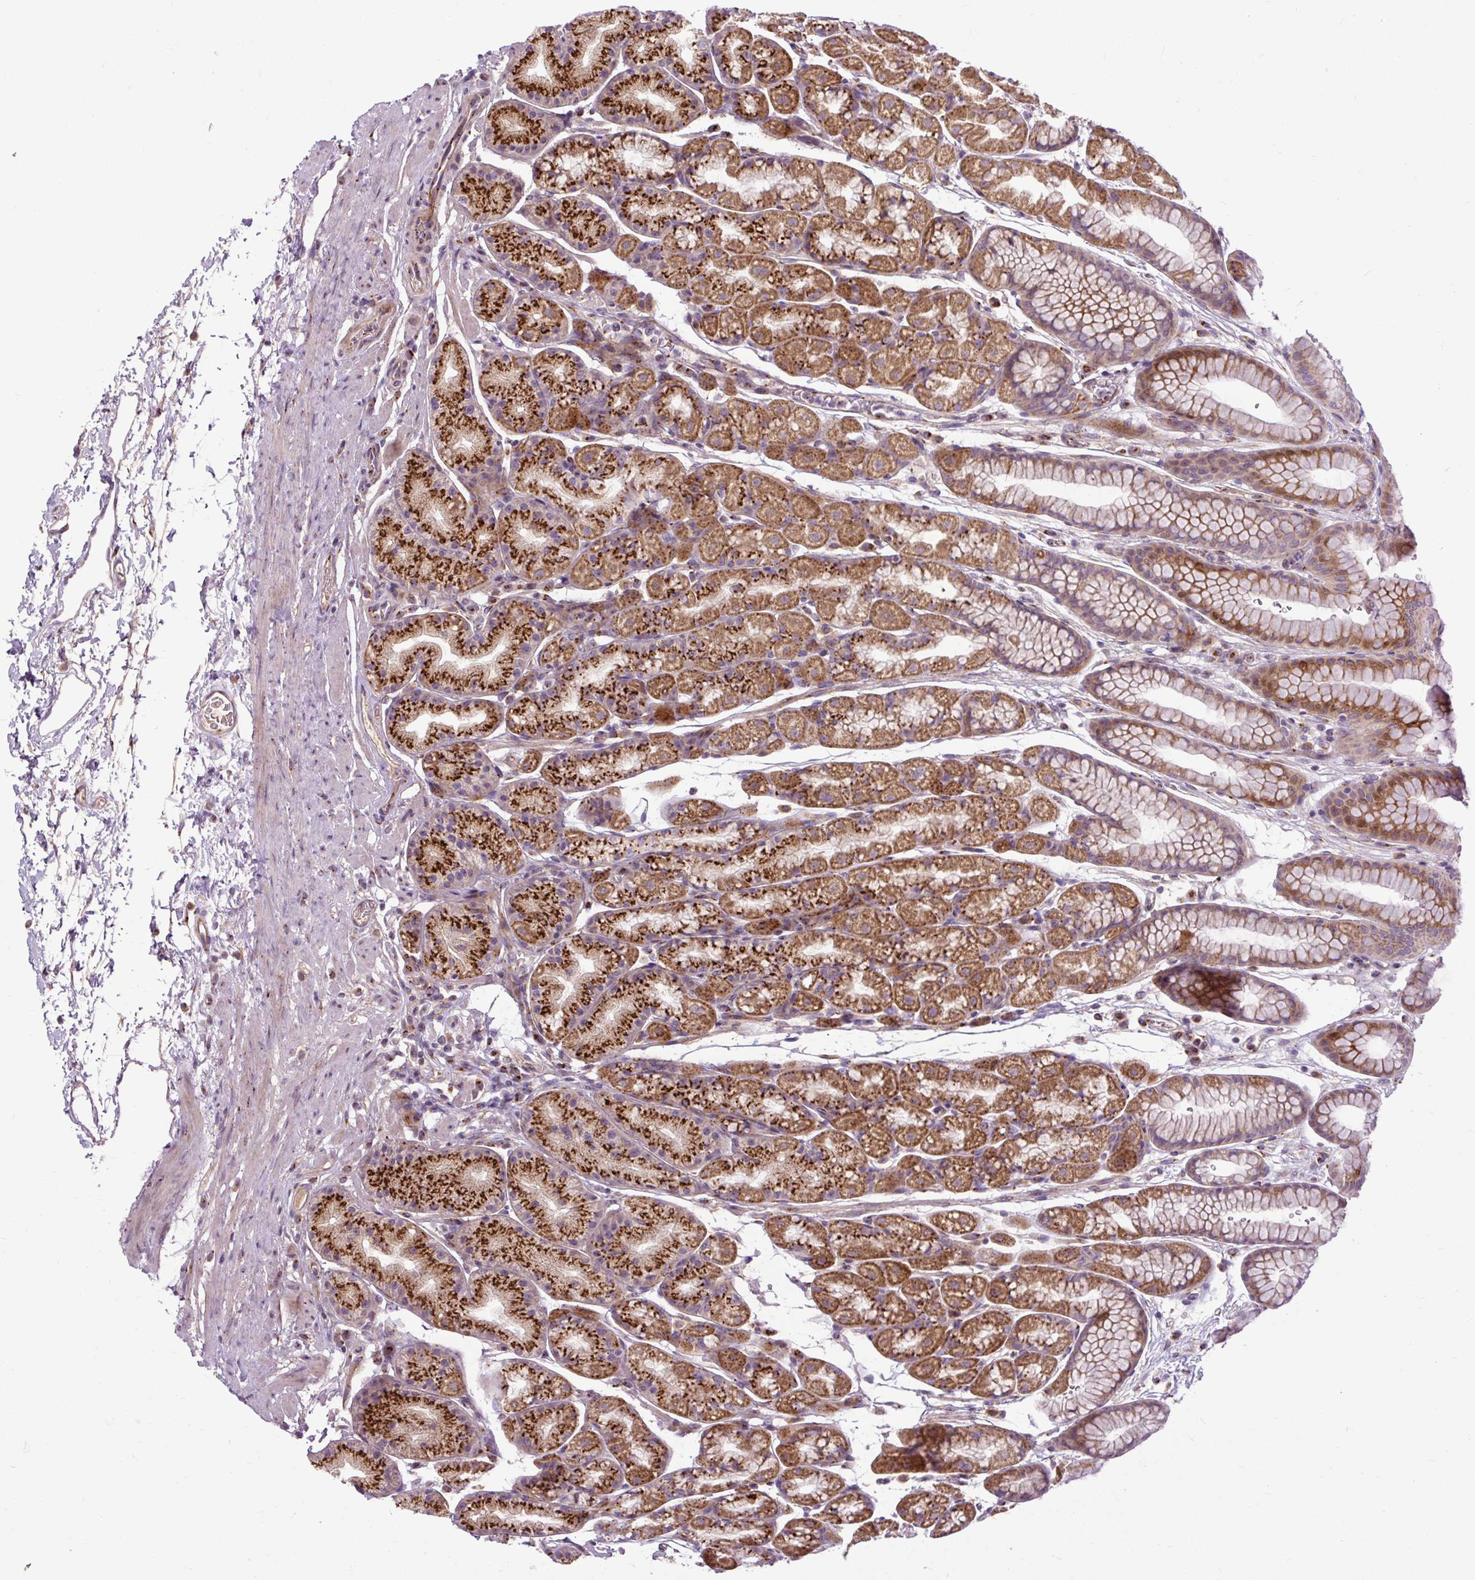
{"staining": {"intensity": "strong", "quantity": "25%-75%", "location": "cytoplasmic/membranous"}, "tissue": "stomach", "cell_type": "Glandular cells", "image_type": "normal", "snomed": [{"axis": "morphology", "description": "Normal tissue, NOS"}, {"axis": "topography", "description": "Stomach, lower"}], "caption": "Unremarkable stomach displays strong cytoplasmic/membranous positivity in about 25%-75% of glandular cells.", "gene": "MSMP", "patient": {"sex": "male", "age": 67}}